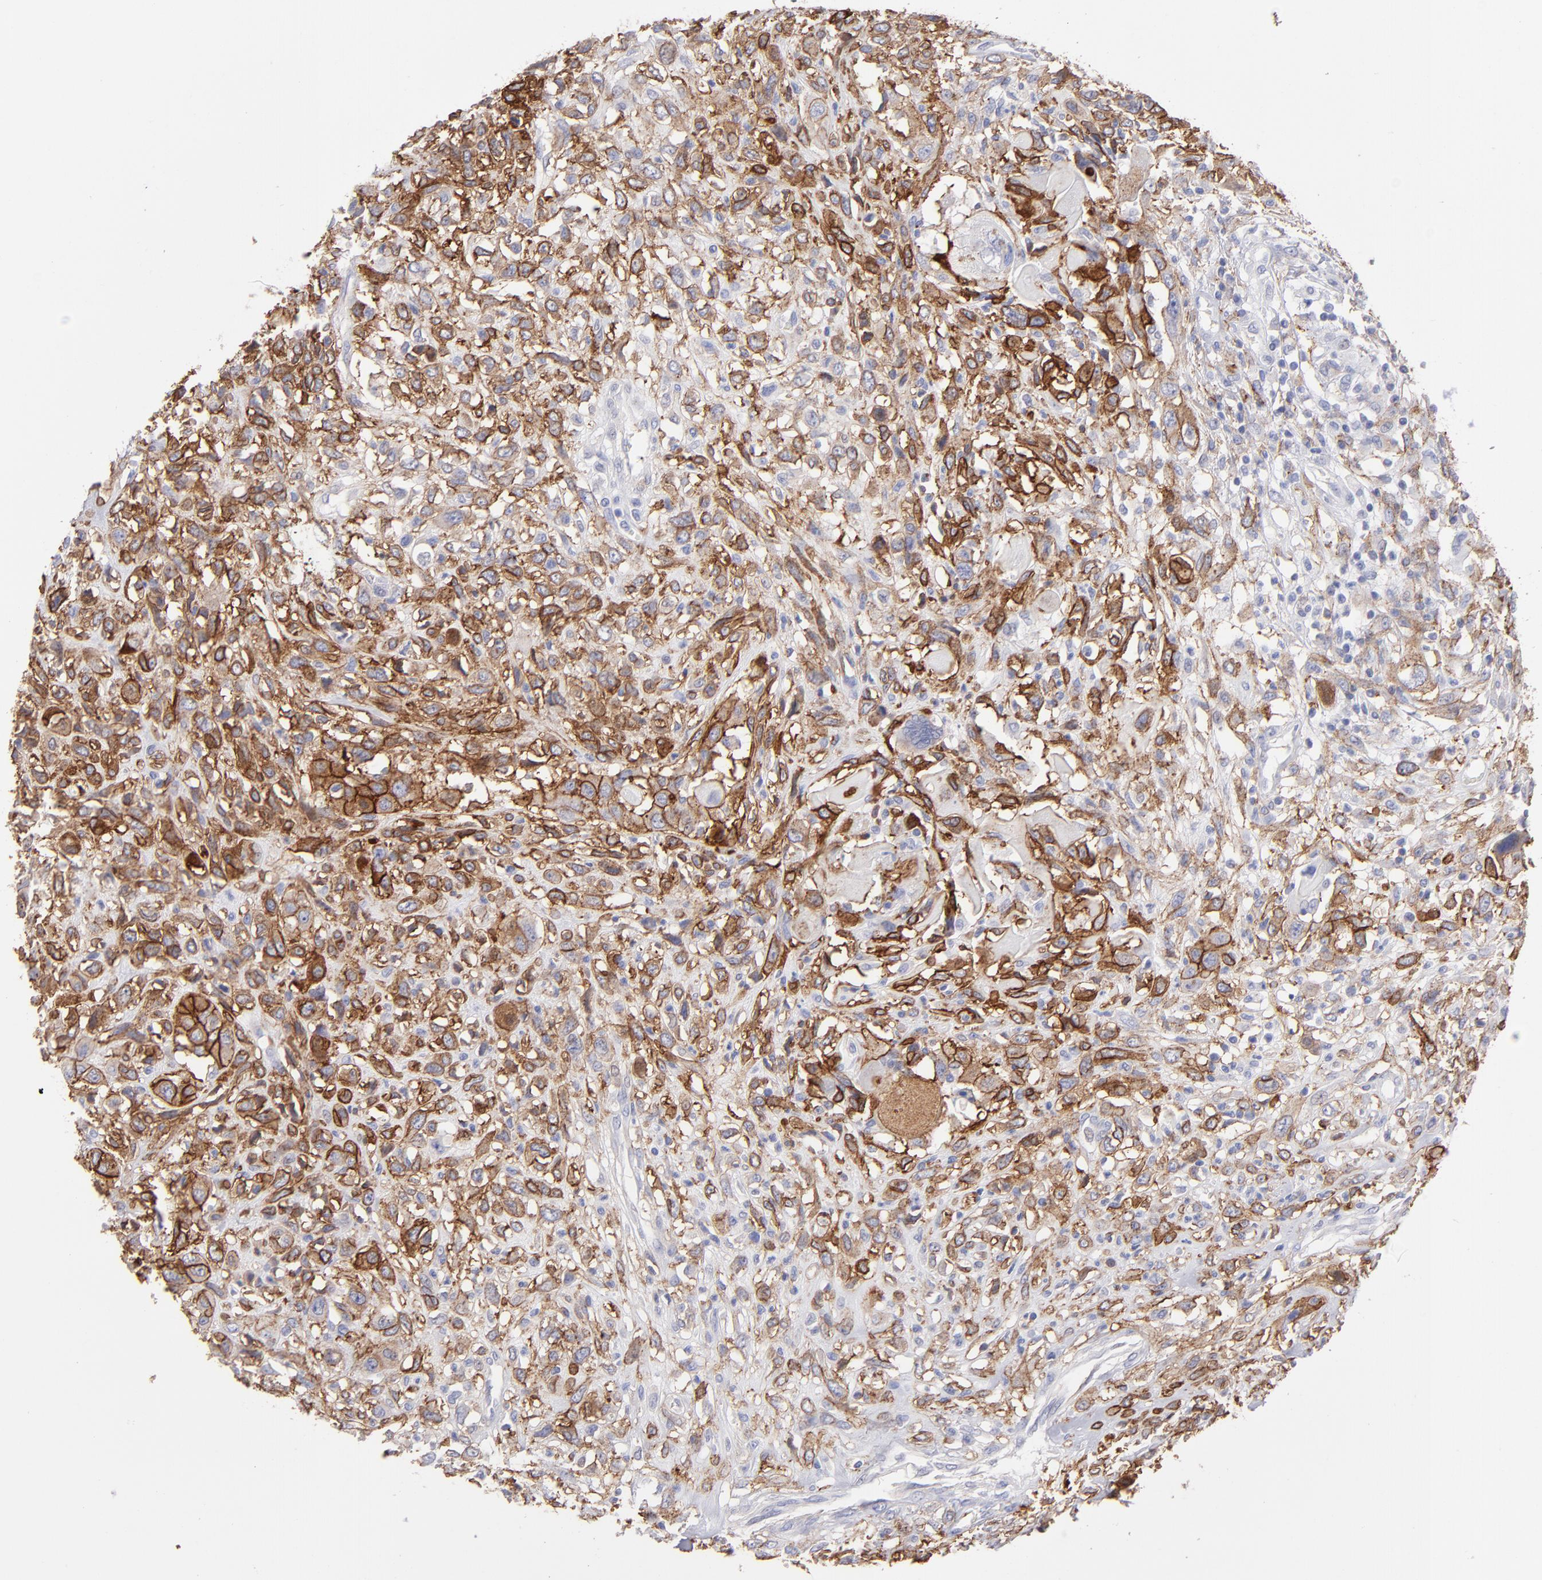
{"staining": {"intensity": "strong", "quantity": ">75%", "location": "cytoplasmic/membranous"}, "tissue": "head and neck cancer", "cell_type": "Tumor cells", "image_type": "cancer", "snomed": [{"axis": "morphology", "description": "Neoplasm, malignant, NOS"}, {"axis": "topography", "description": "Salivary gland"}, {"axis": "topography", "description": "Head-Neck"}], "caption": "A high amount of strong cytoplasmic/membranous positivity is present in about >75% of tumor cells in neoplasm (malignant) (head and neck) tissue.", "gene": "AHNAK2", "patient": {"sex": "male", "age": 43}}